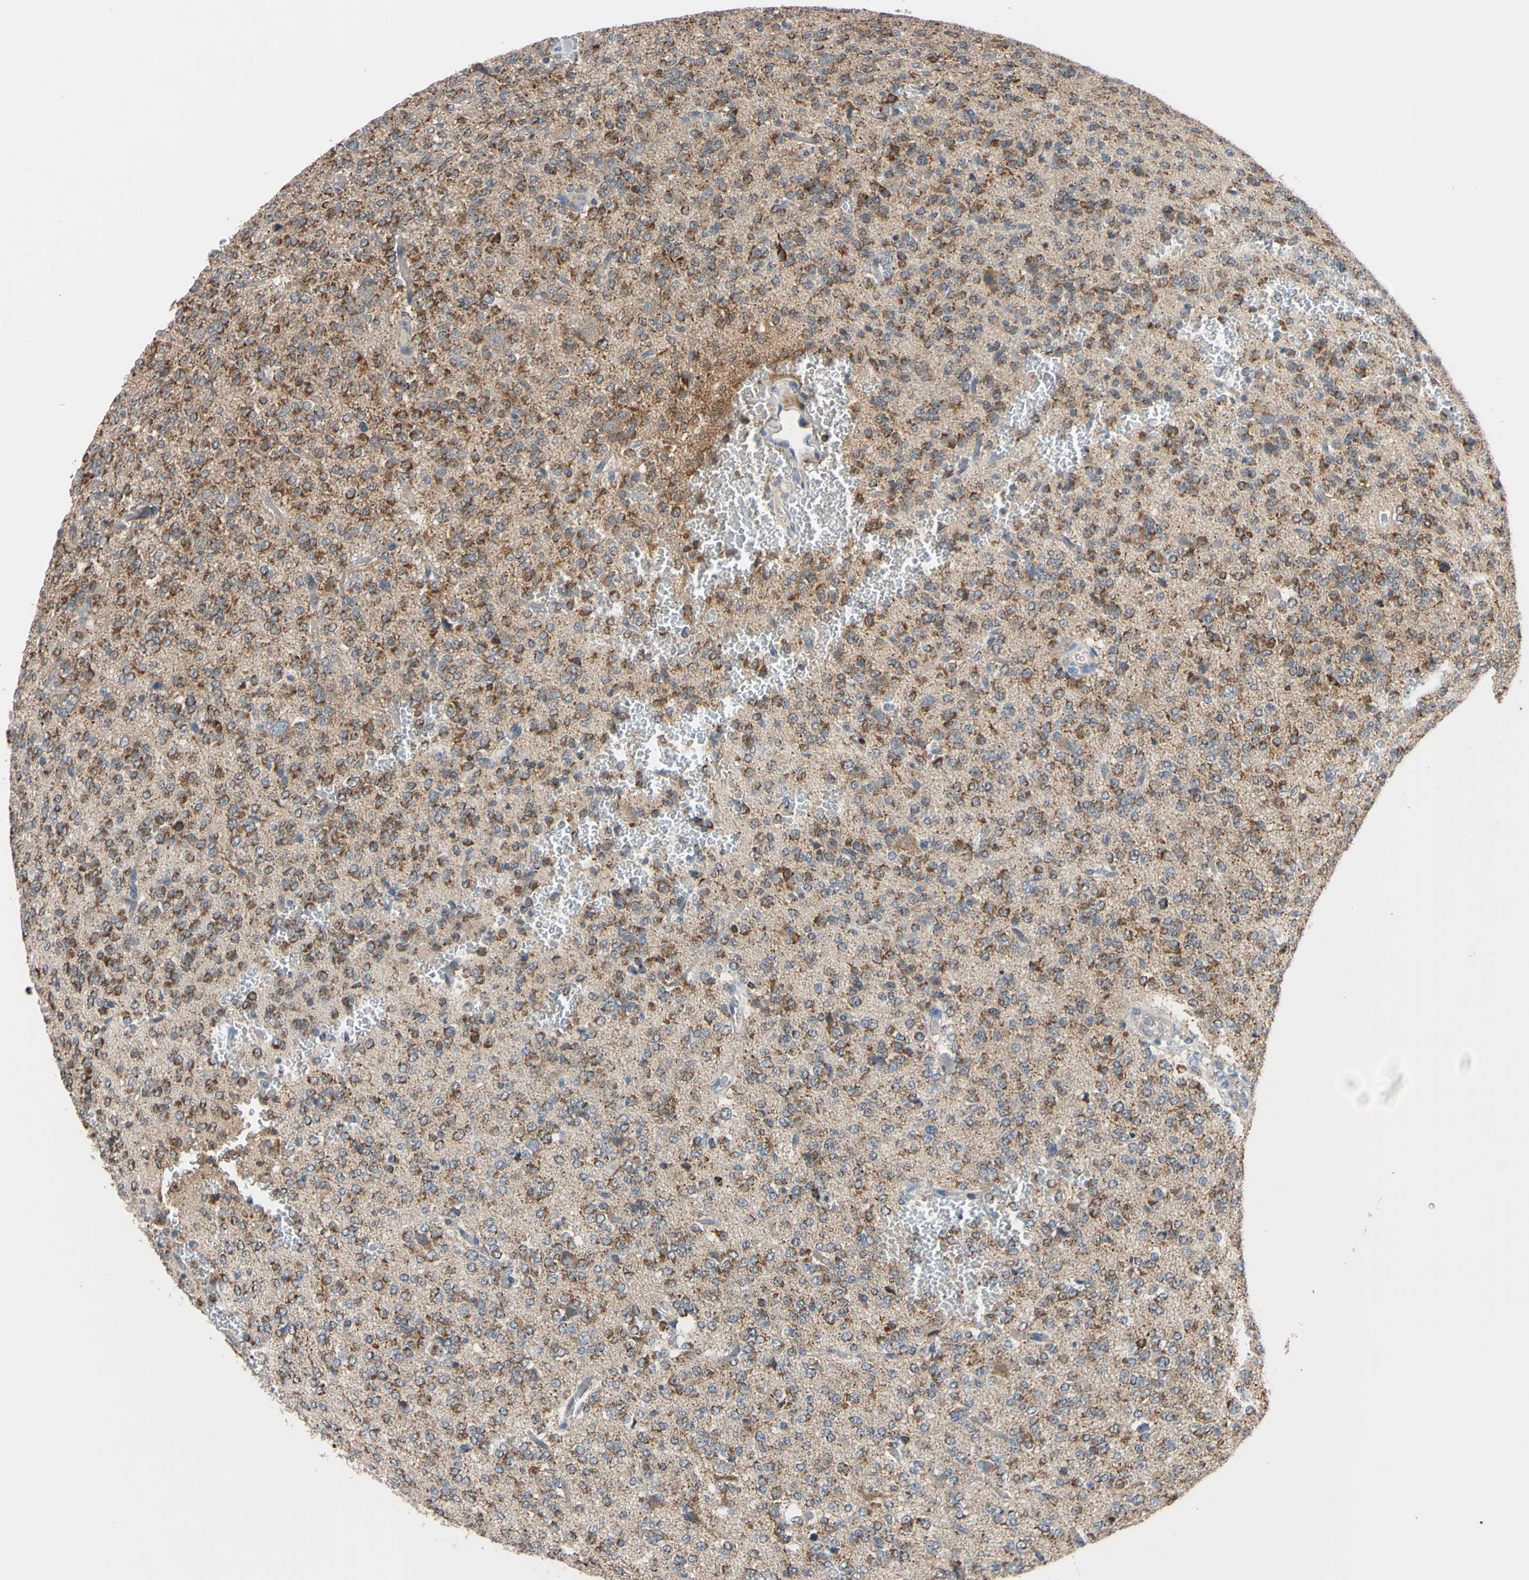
{"staining": {"intensity": "strong", "quantity": "25%-75%", "location": "cytoplasmic/membranous"}, "tissue": "glioma", "cell_type": "Tumor cells", "image_type": "cancer", "snomed": [{"axis": "morphology", "description": "Glioma, malignant, Low grade"}, {"axis": "topography", "description": "Brain"}], "caption": "A high amount of strong cytoplasmic/membranous staining is seen in about 25%-75% of tumor cells in low-grade glioma (malignant) tissue.", "gene": "CLPP", "patient": {"sex": "male", "age": 38}}